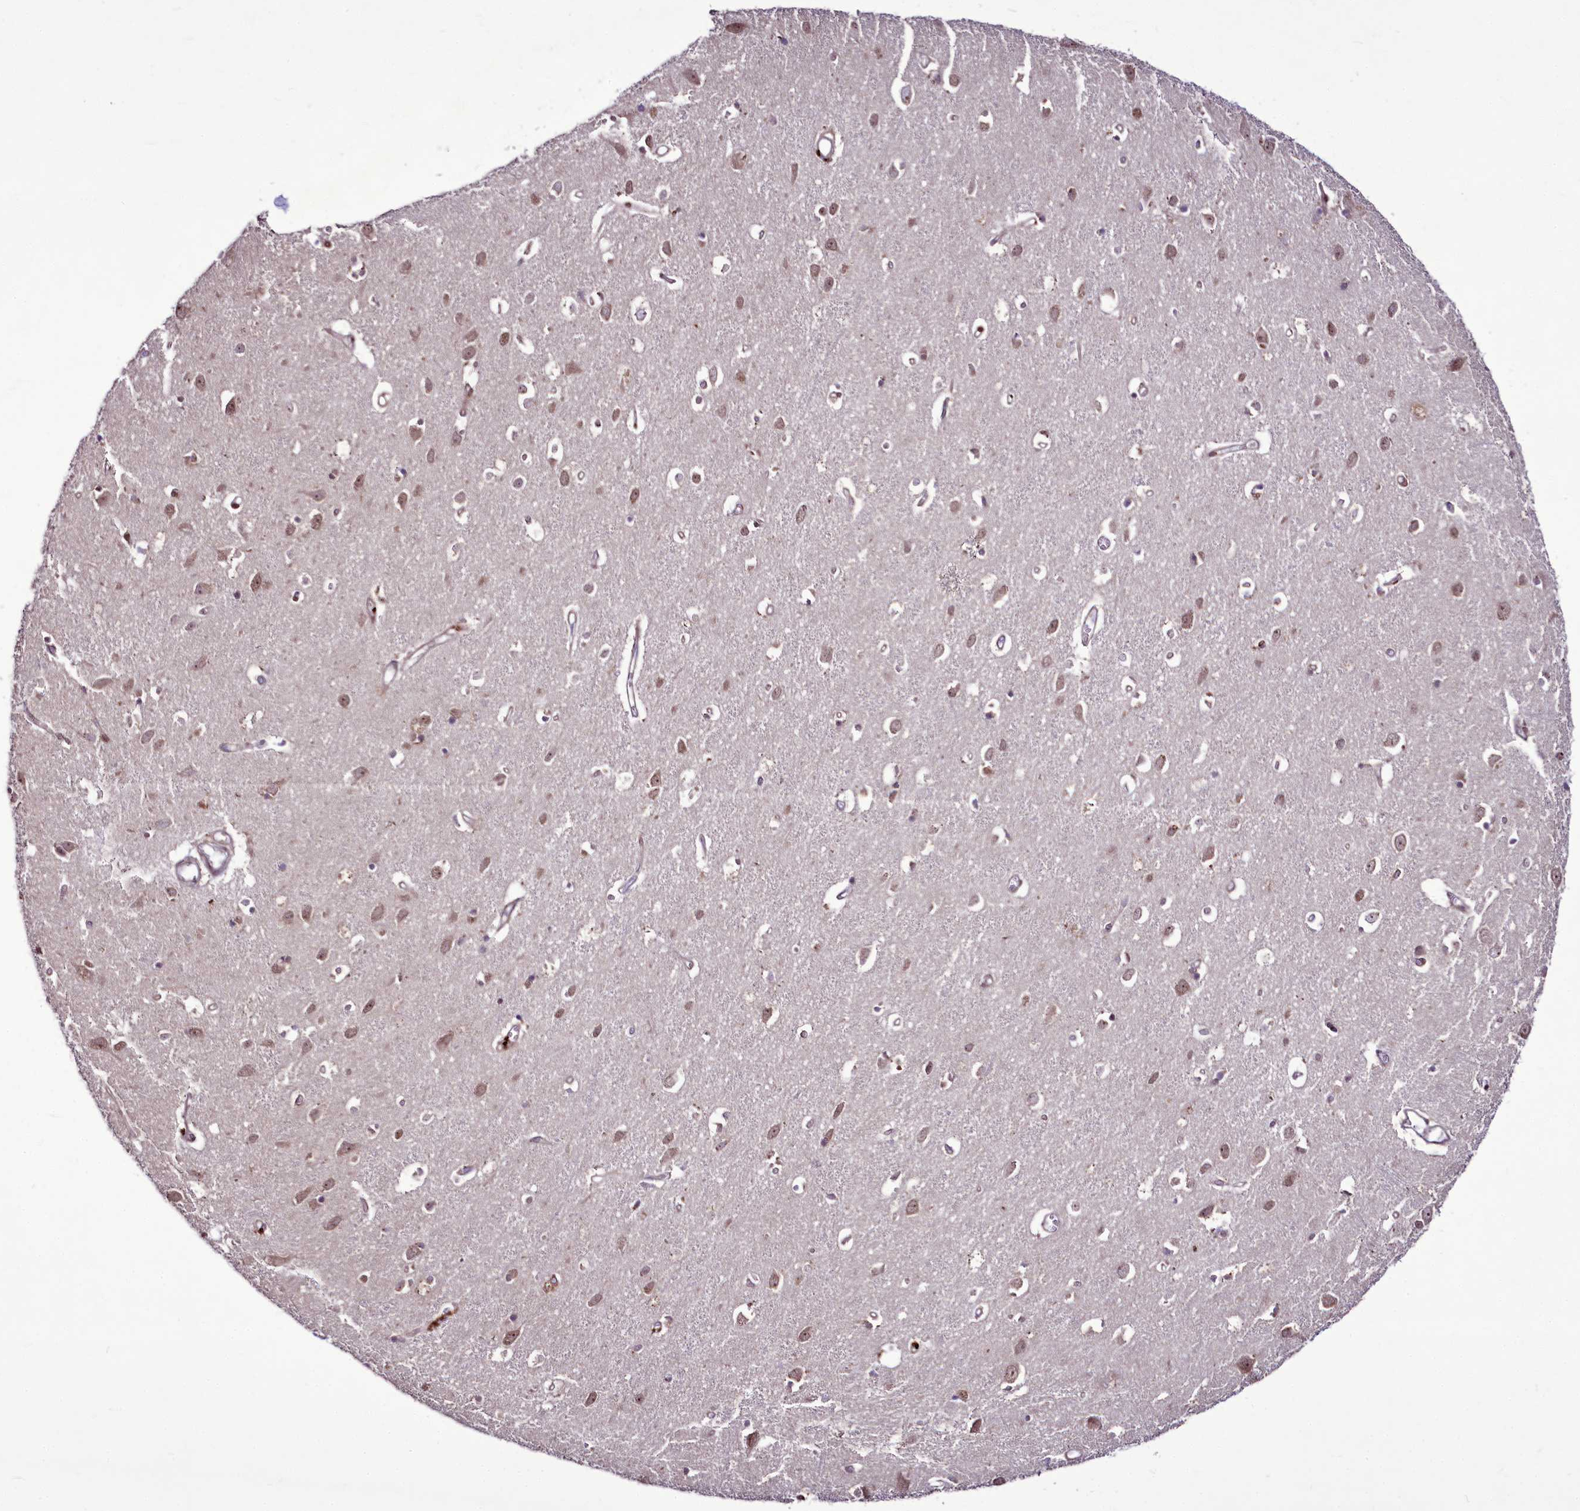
{"staining": {"intensity": "negative", "quantity": "none", "location": "none"}, "tissue": "cerebral cortex", "cell_type": "Endothelial cells", "image_type": "normal", "snomed": [{"axis": "morphology", "description": "Normal tissue, NOS"}, {"axis": "topography", "description": "Cerebral cortex"}], "caption": "Image shows no protein expression in endothelial cells of benign cerebral cortex. (Stains: DAB (3,3'-diaminobenzidine) immunohistochemistry (IHC) with hematoxylin counter stain, Microscopy: brightfield microscopy at high magnification).", "gene": "RSBN1", "patient": {"sex": "female", "age": 64}}